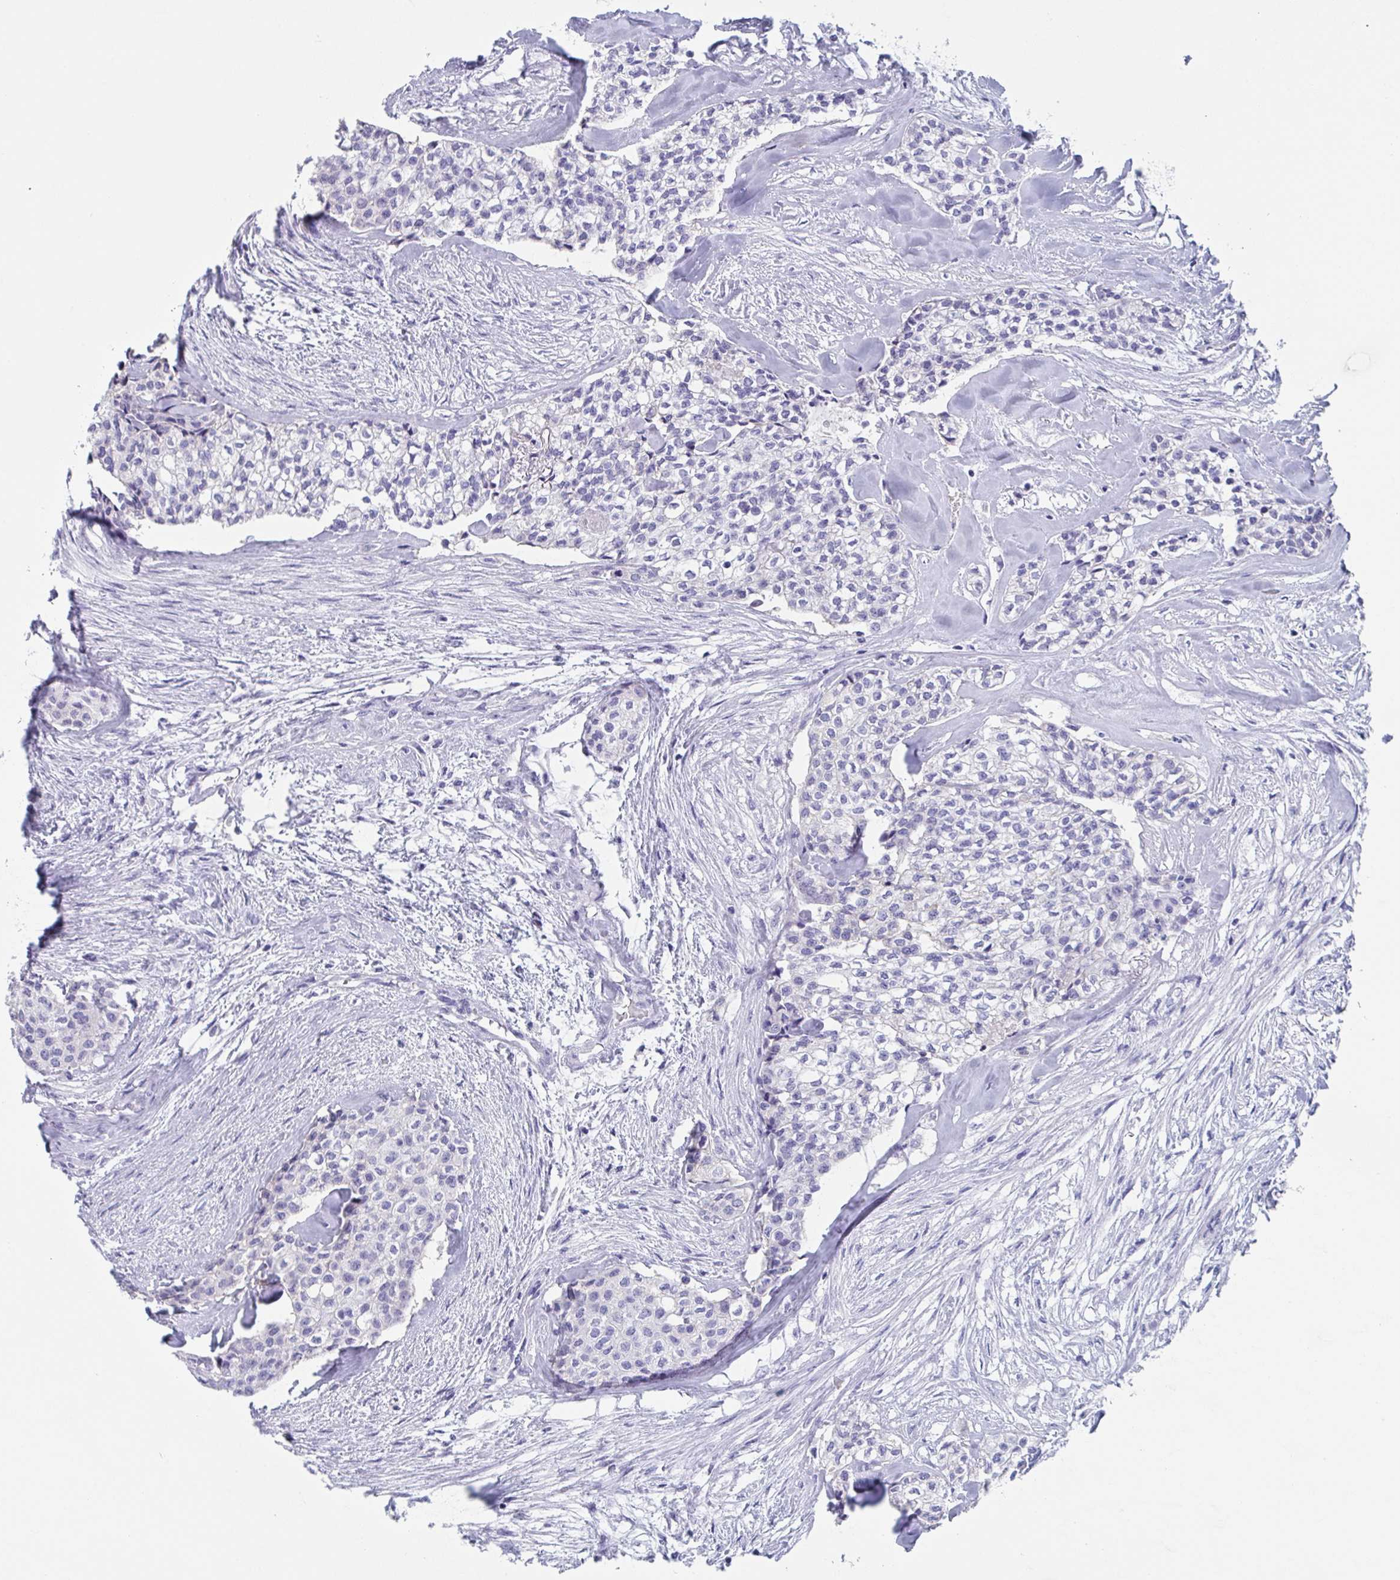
{"staining": {"intensity": "negative", "quantity": "none", "location": "none"}, "tissue": "head and neck cancer", "cell_type": "Tumor cells", "image_type": "cancer", "snomed": [{"axis": "morphology", "description": "Adenocarcinoma, NOS"}, {"axis": "topography", "description": "Head-Neck"}], "caption": "The photomicrograph exhibits no significant expression in tumor cells of head and neck cancer.", "gene": "ZPBP", "patient": {"sex": "male", "age": 81}}